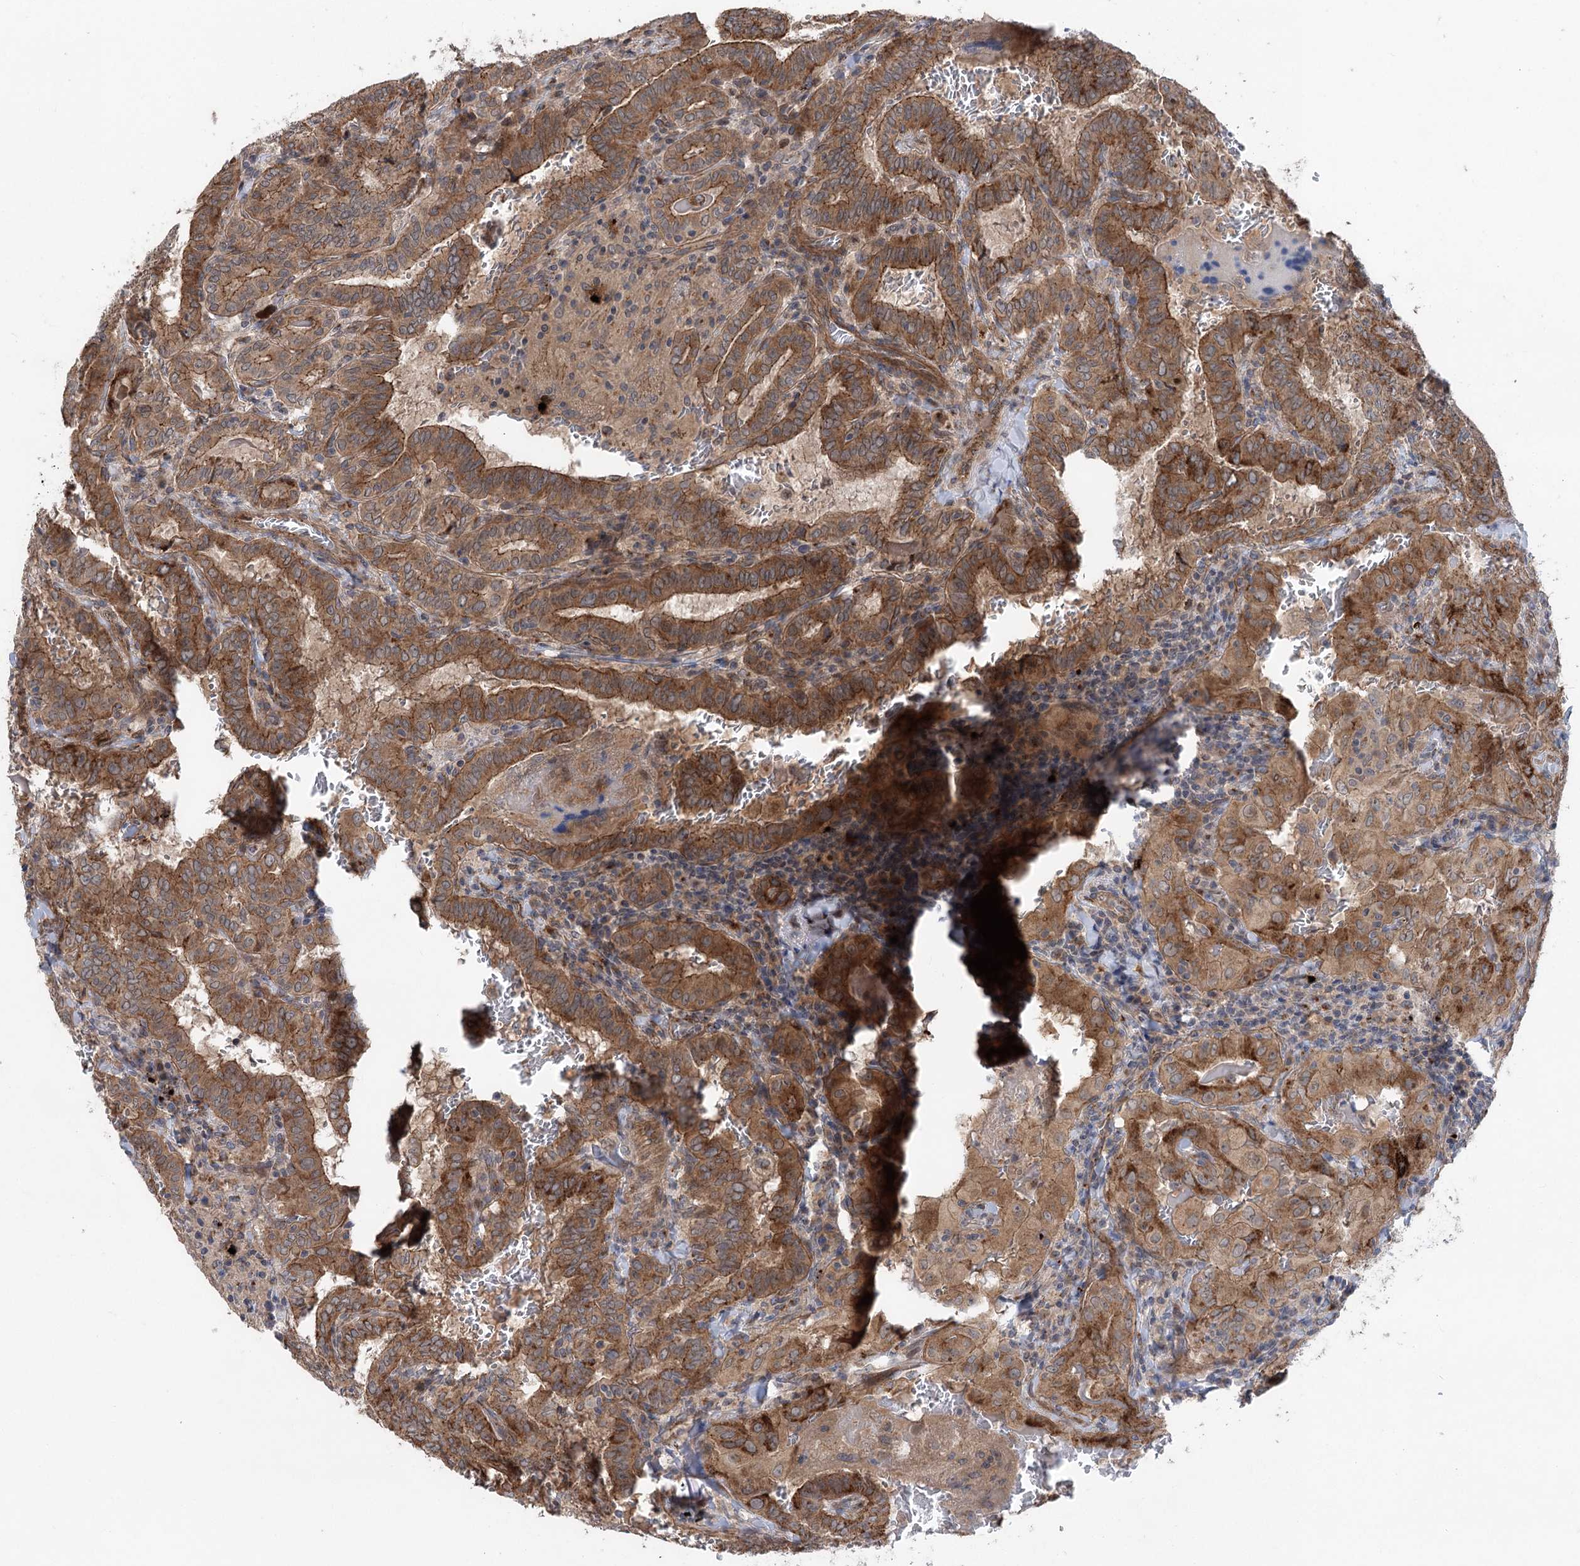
{"staining": {"intensity": "strong", "quantity": ">75%", "location": "cytoplasmic/membranous"}, "tissue": "thyroid cancer", "cell_type": "Tumor cells", "image_type": "cancer", "snomed": [{"axis": "morphology", "description": "Papillary adenocarcinoma, NOS"}, {"axis": "topography", "description": "Thyroid gland"}], "caption": "Protein staining demonstrates strong cytoplasmic/membranous staining in about >75% of tumor cells in thyroid cancer.", "gene": "METTL24", "patient": {"sex": "female", "age": 72}}